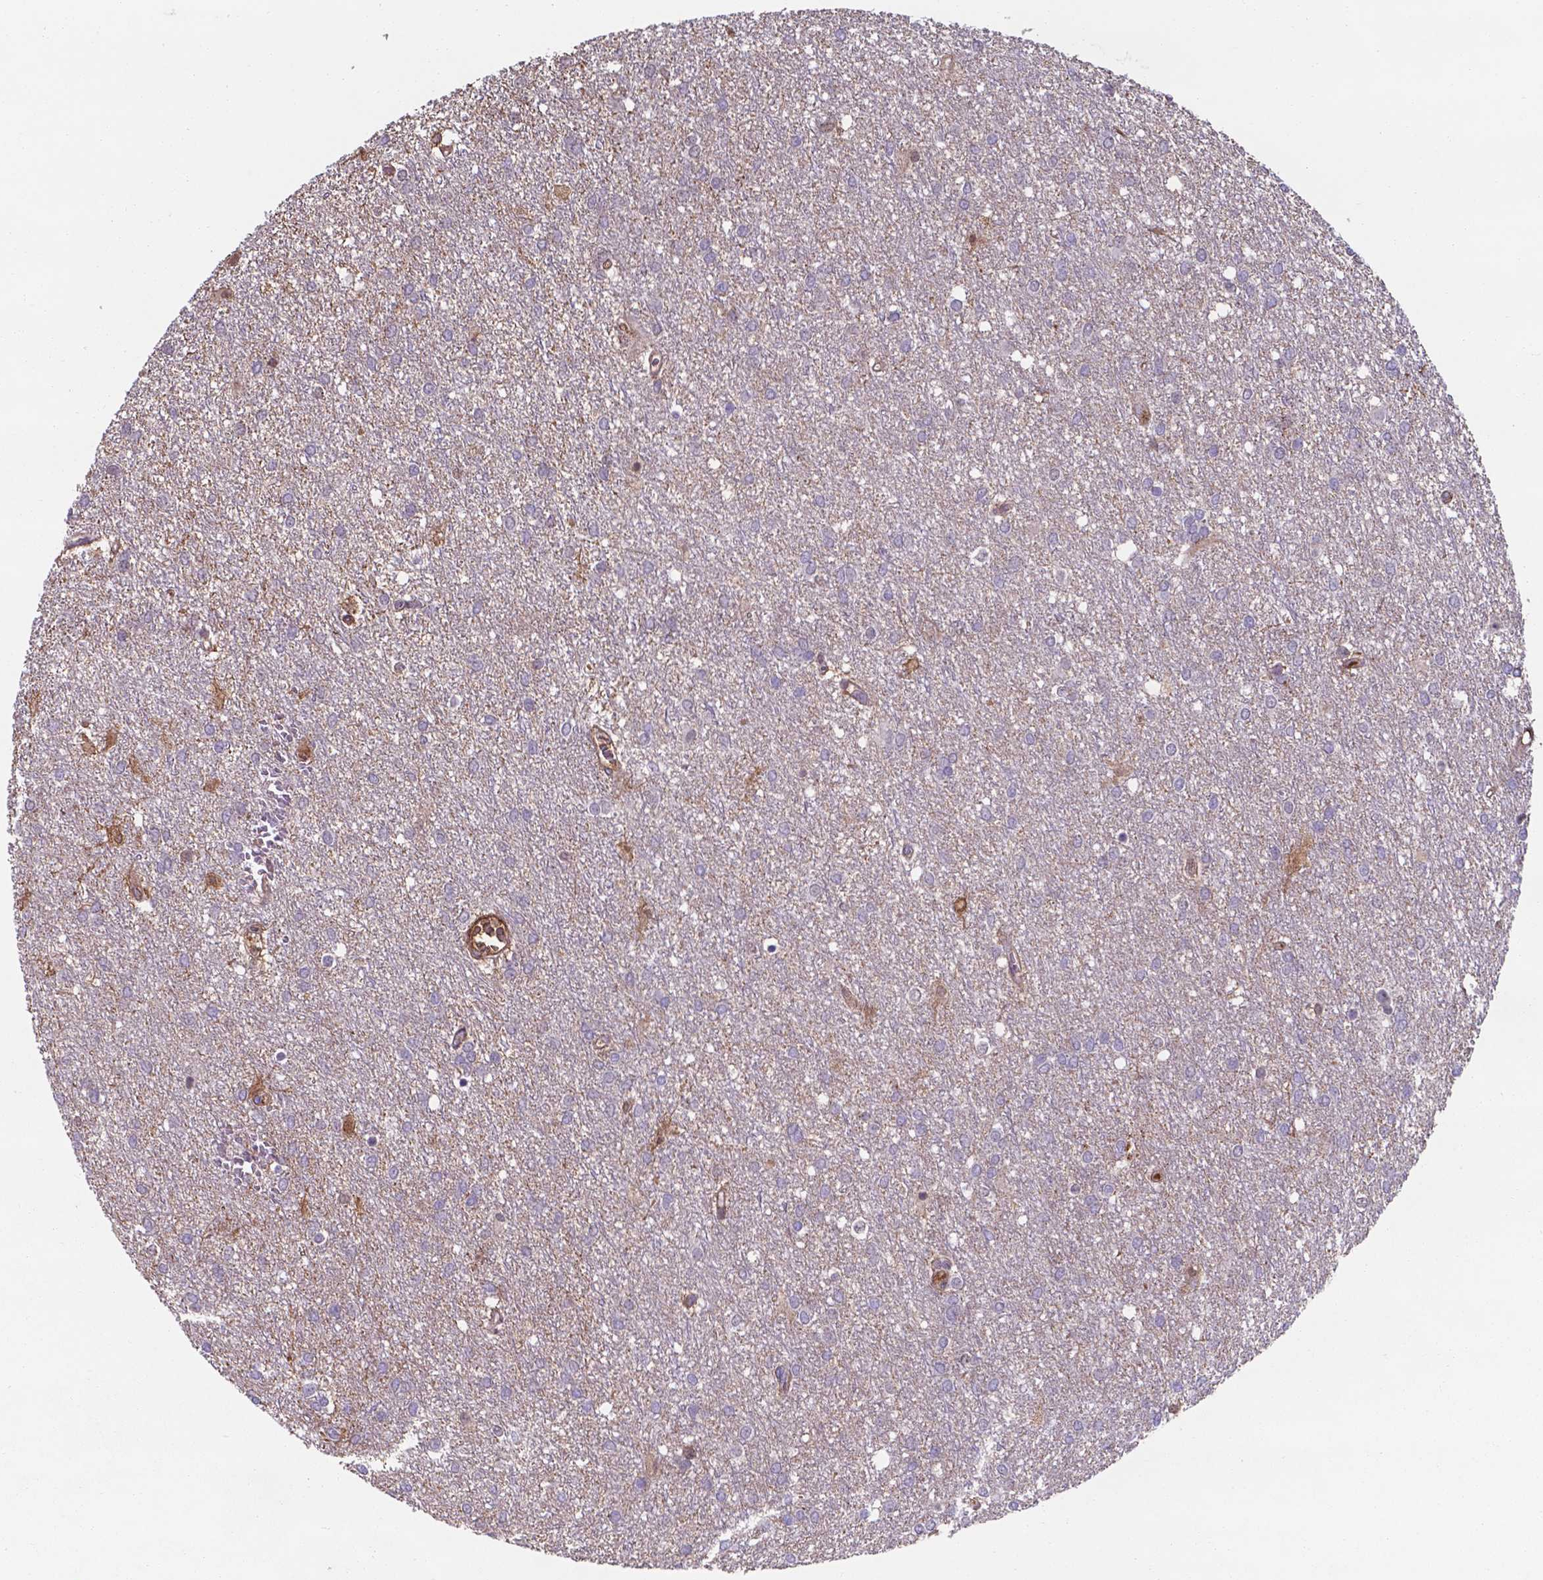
{"staining": {"intensity": "negative", "quantity": "none", "location": "none"}, "tissue": "glioma", "cell_type": "Tumor cells", "image_type": "cancer", "snomed": [{"axis": "morphology", "description": "Glioma, malignant, High grade"}, {"axis": "topography", "description": "Brain"}], "caption": "Immunohistochemistry histopathology image of neoplastic tissue: glioma stained with DAB demonstrates no significant protein staining in tumor cells. (DAB immunohistochemistry, high magnification).", "gene": "SERPINA1", "patient": {"sex": "female", "age": 61}}